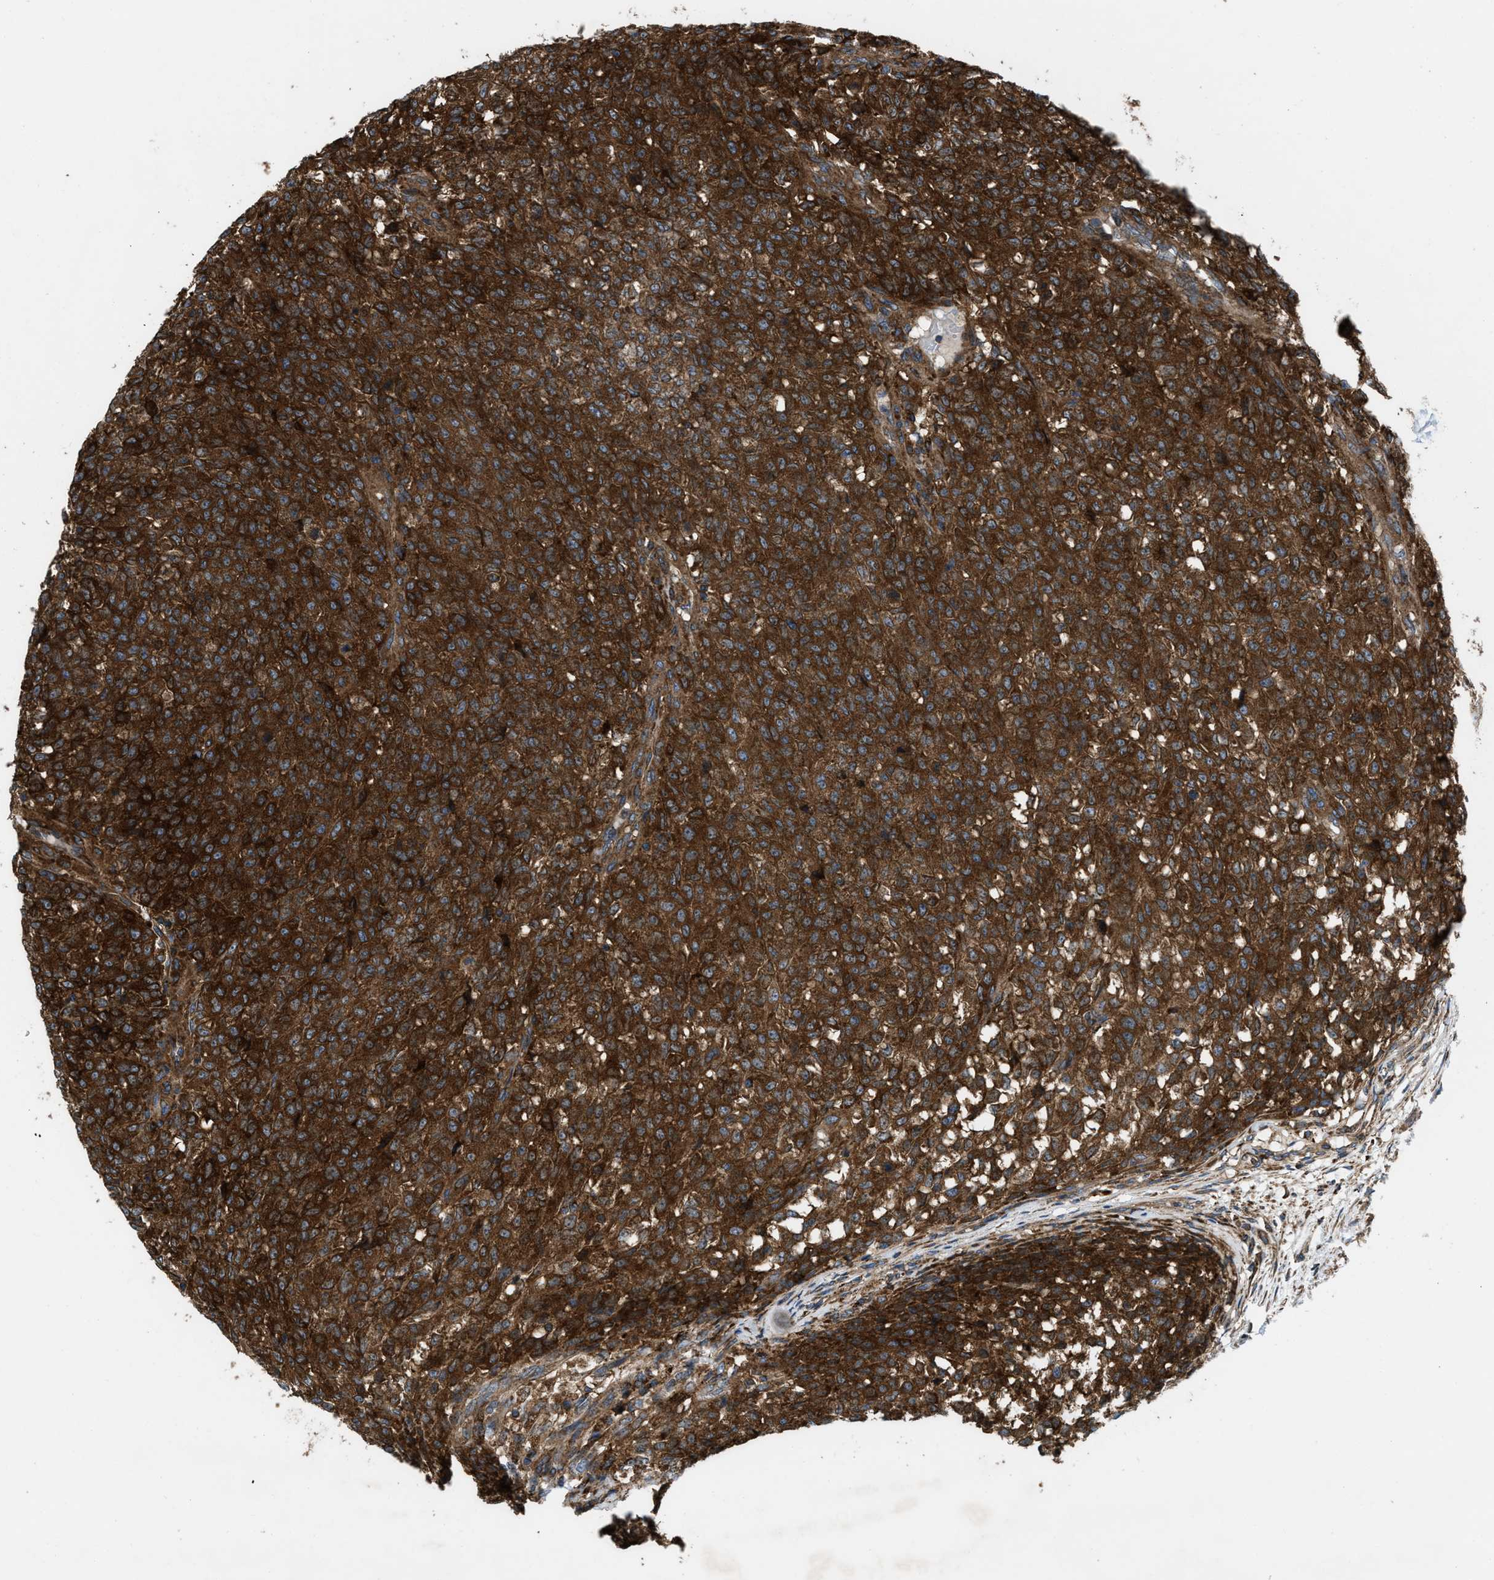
{"staining": {"intensity": "strong", "quantity": ">75%", "location": "cytoplasmic/membranous"}, "tissue": "testis cancer", "cell_type": "Tumor cells", "image_type": "cancer", "snomed": [{"axis": "morphology", "description": "Seminoma, NOS"}, {"axis": "topography", "description": "Testis"}], "caption": "Protein analysis of seminoma (testis) tissue reveals strong cytoplasmic/membranous staining in about >75% of tumor cells.", "gene": "PER3", "patient": {"sex": "male", "age": 59}}